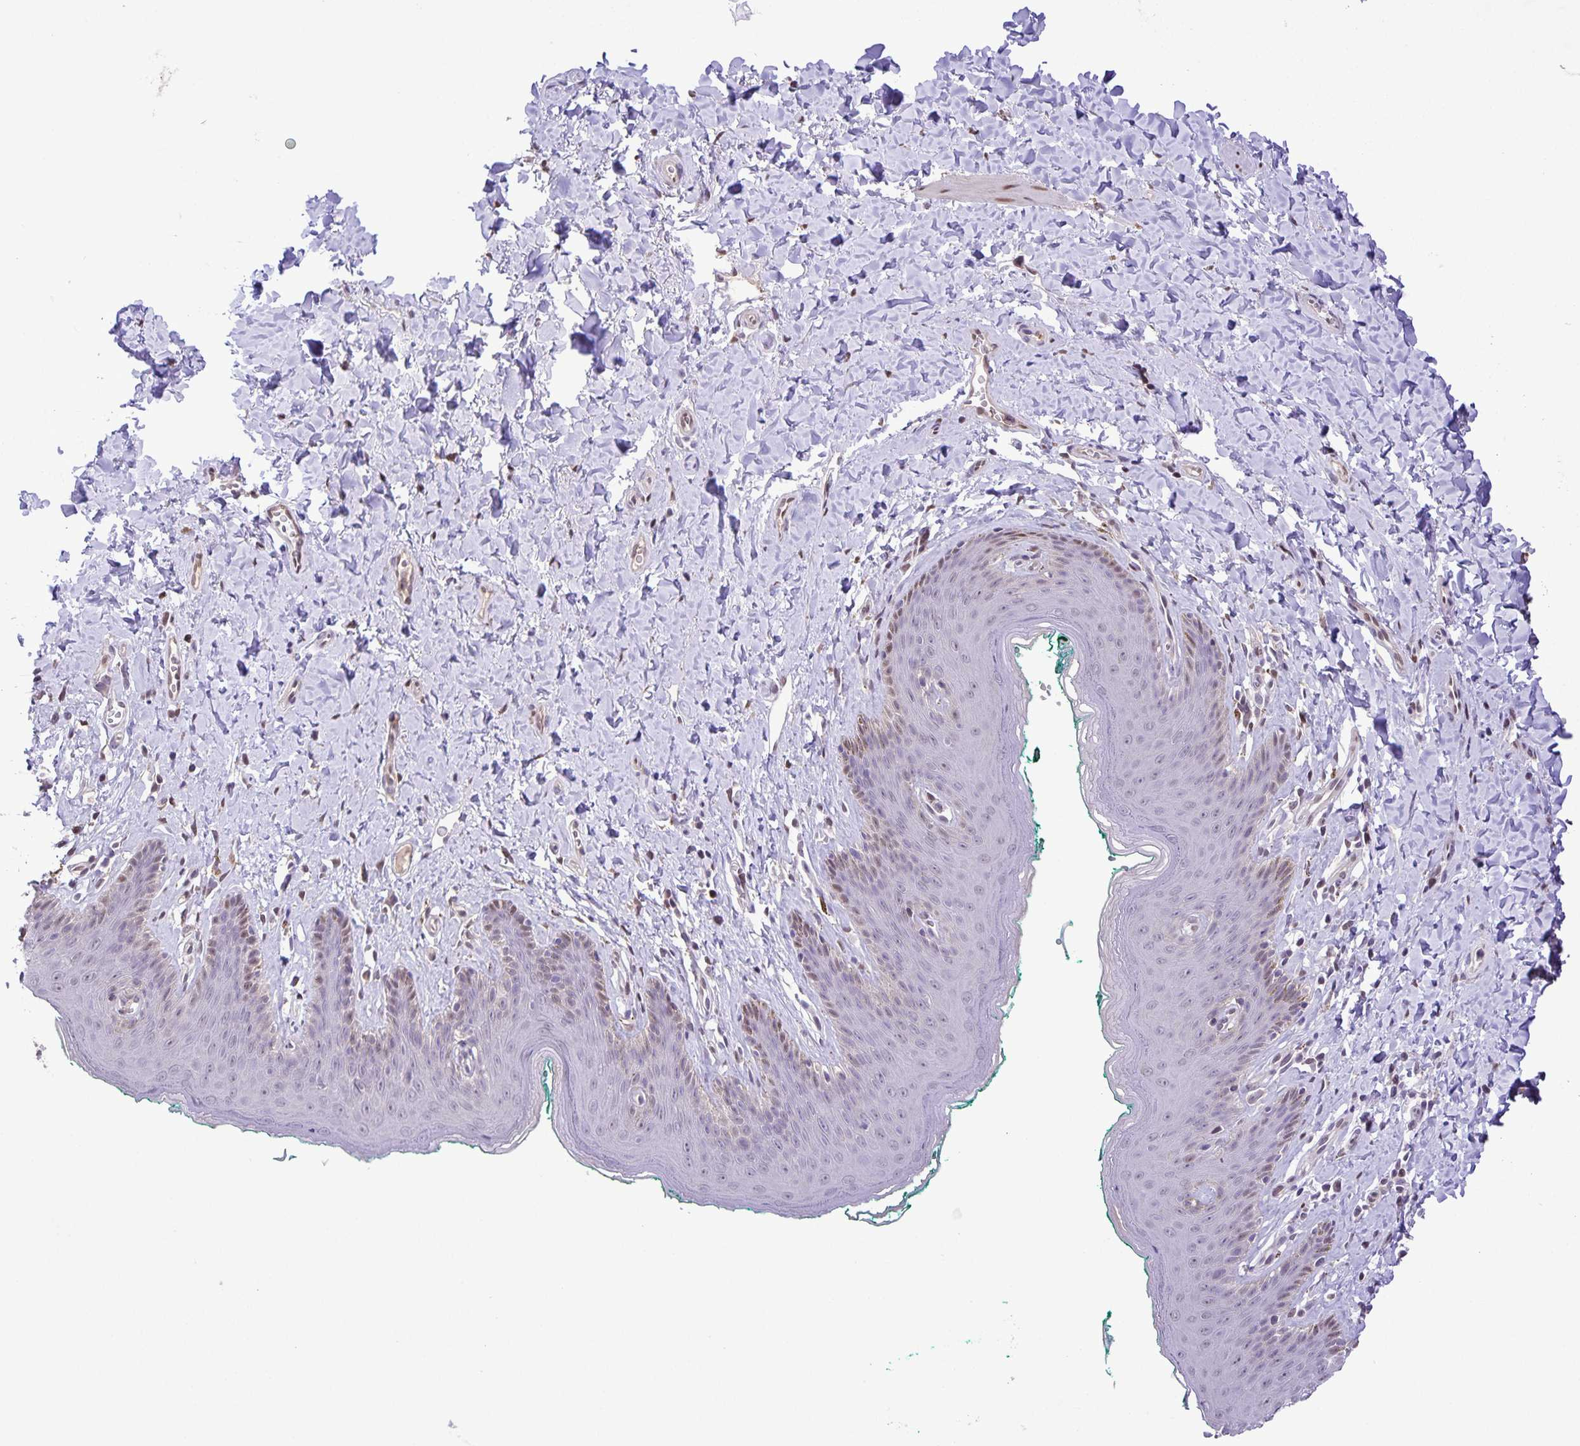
{"staining": {"intensity": "weak", "quantity": "<25%", "location": "nuclear"}, "tissue": "skin", "cell_type": "Epidermal cells", "image_type": "normal", "snomed": [{"axis": "morphology", "description": "Normal tissue, NOS"}, {"axis": "topography", "description": "Vulva"}, {"axis": "topography", "description": "Peripheral nerve tissue"}], "caption": "The photomicrograph exhibits no significant expression in epidermal cells of skin. (Brightfield microscopy of DAB (3,3'-diaminobenzidine) IHC at high magnification).", "gene": "ONECUT2", "patient": {"sex": "female", "age": 66}}